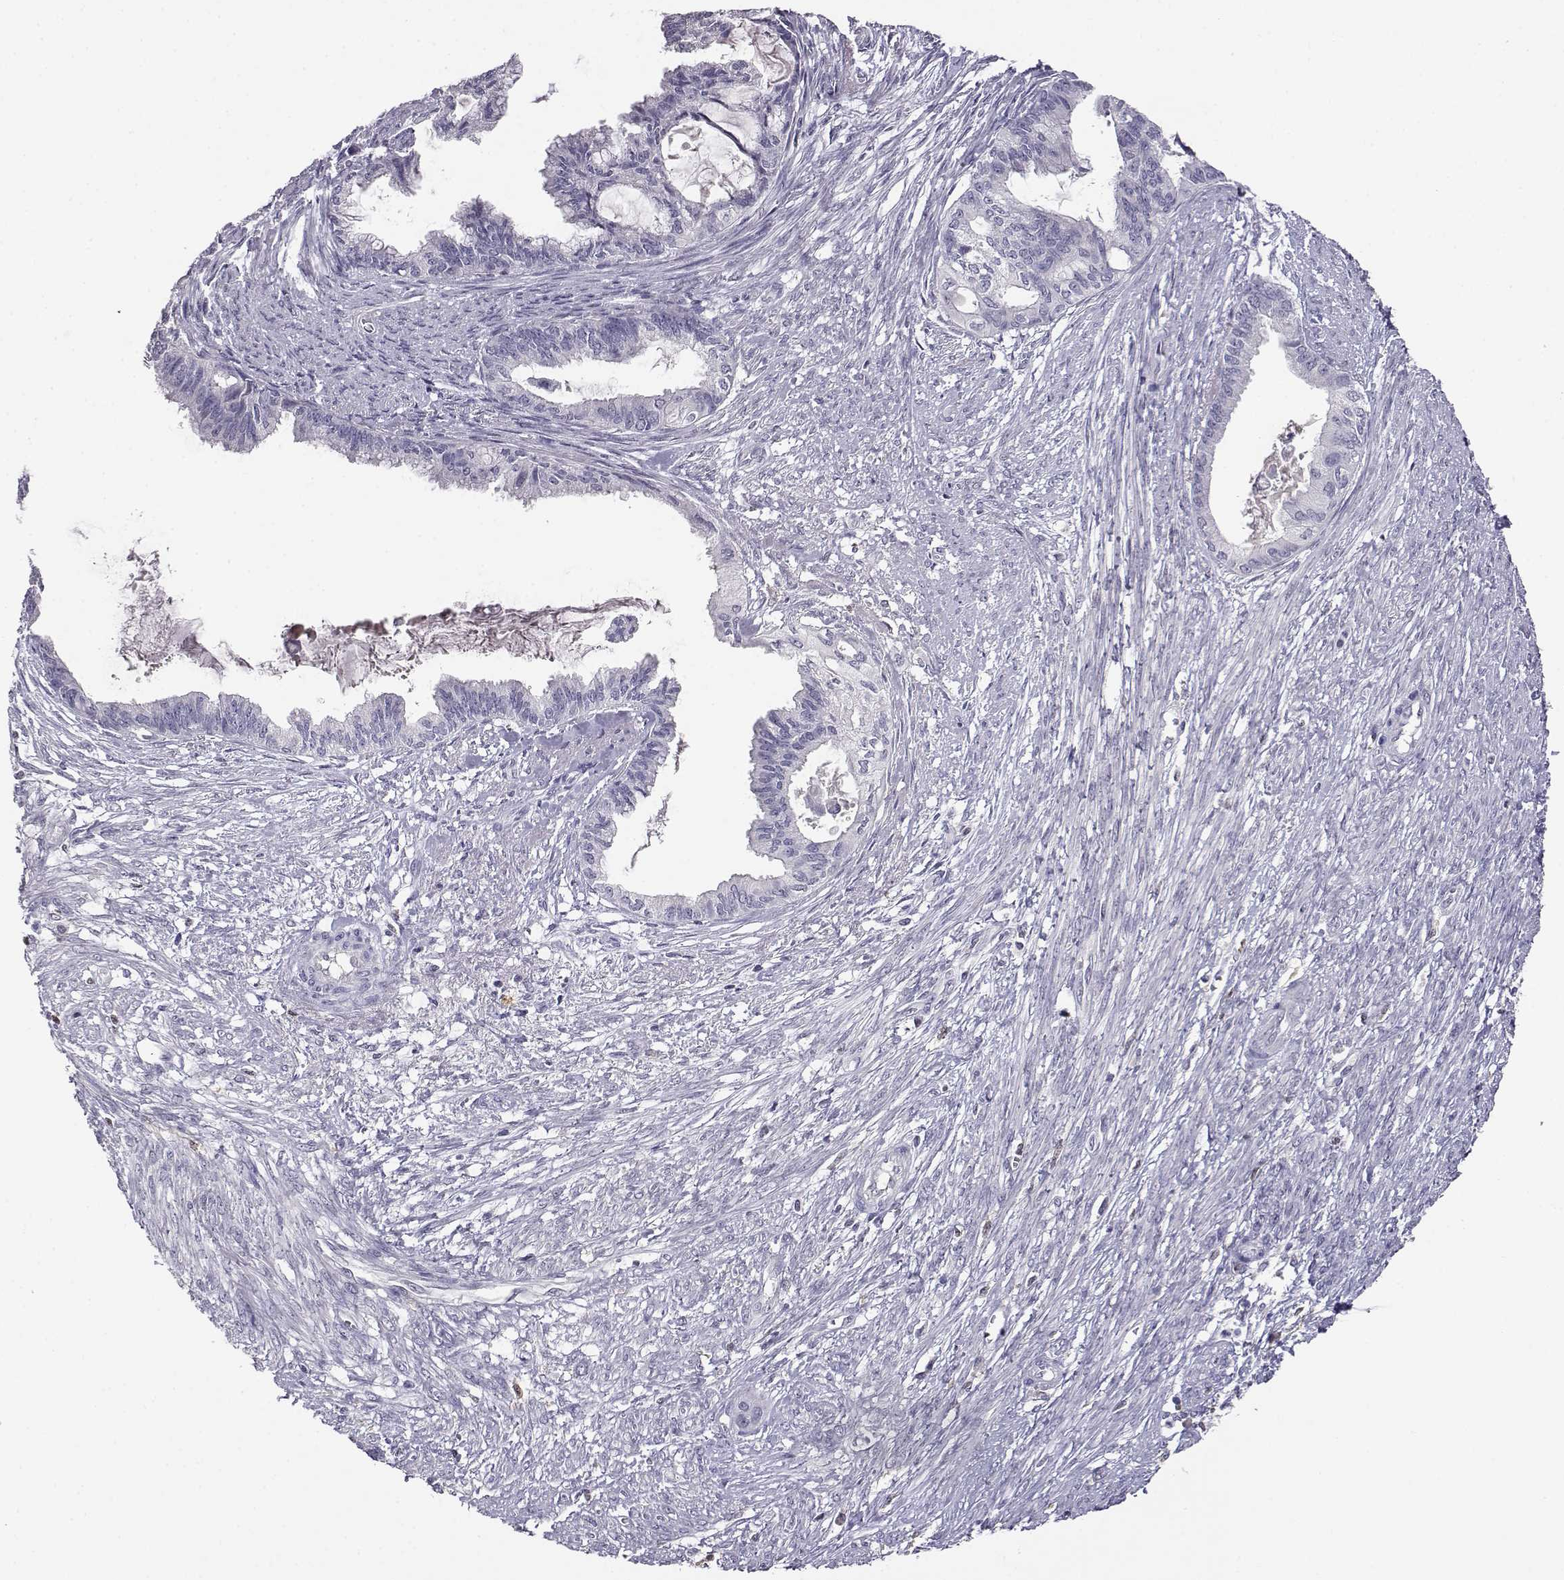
{"staining": {"intensity": "negative", "quantity": "none", "location": "none"}, "tissue": "endometrial cancer", "cell_type": "Tumor cells", "image_type": "cancer", "snomed": [{"axis": "morphology", "description": "Adenocarcinoma, NOS"}, {"axis": "topography", "description": "Endometrium"}], "caption": "Immunohistochemistry (IHC) micrograph of neoplastic tissue: human endometrial cancer (adenocarcinoma) stained with DAB (3,3'-diaminobenzidine) reveals no significant protein positivity in tumor cells.", "gene": "AKR1B1", "patient": {"sex": "female", "age": 86}}